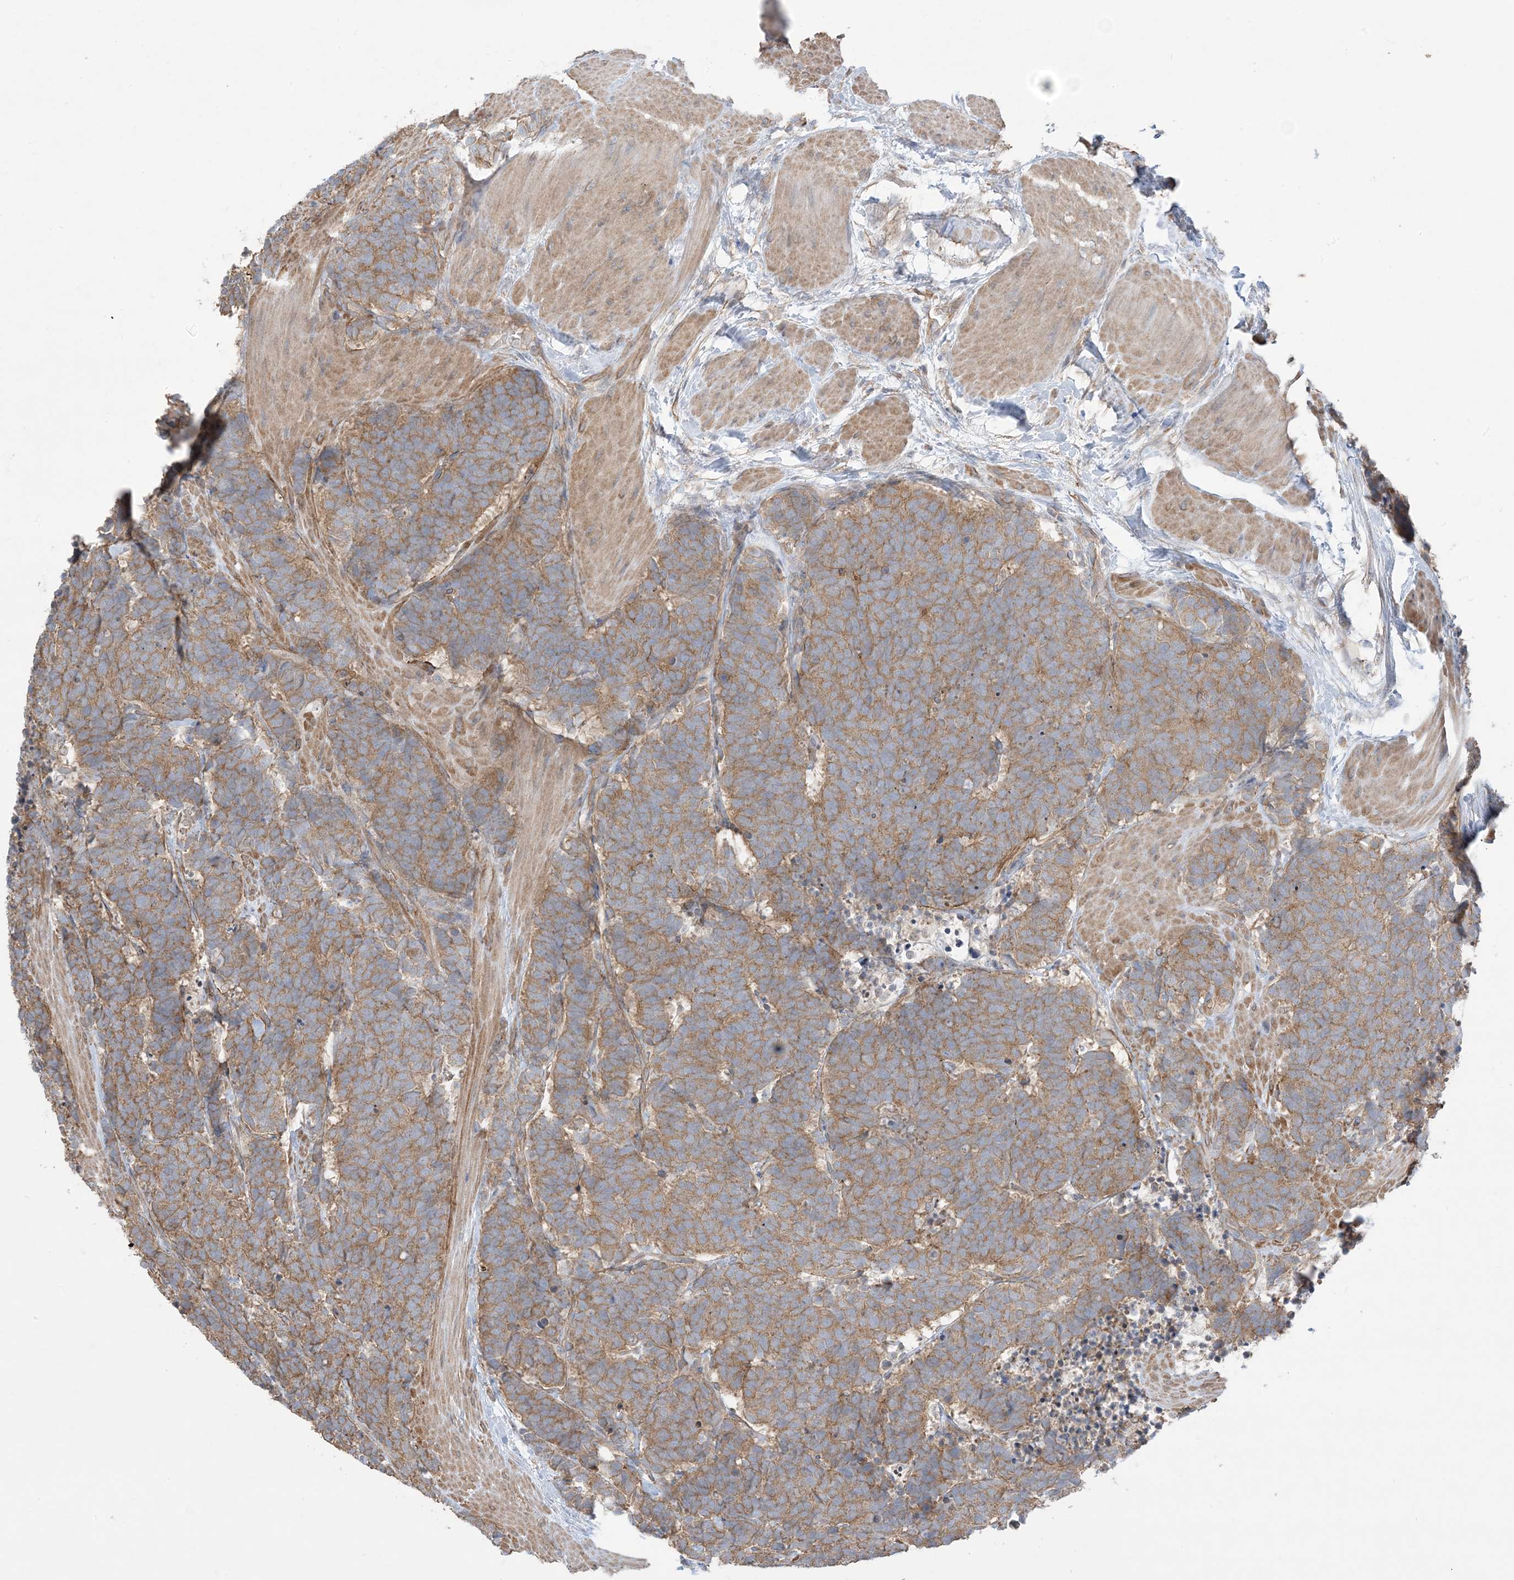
{"staining": {"intensity": "moderate", "quantity": ">75%", "location": "cytoplasmic/membranous"}, "tissue": "carcinoid", "cell_type": "Tumor cells", "image_type": "cancer", "snomed": [{"axis": "morphology", "description": "Carcinoma, NOS"}, {"axis": "morphology", "description": "Carcinoid, malignant, NOS"}, {"axis": "topography", "description": "Urinary bladder"}], "caption": "Immunohistochemistry image of neoplastic tissue: carcinoma stained using immunohistochemistry demonstrates medium levels of moderate protein expression localized specifically in the cytoplasmic/membranous of tumor cells, appearing as a cytoplasmic/membranous brown color.", "gene": "CCNY", "patient": {"sex": "male", "age": 57}}